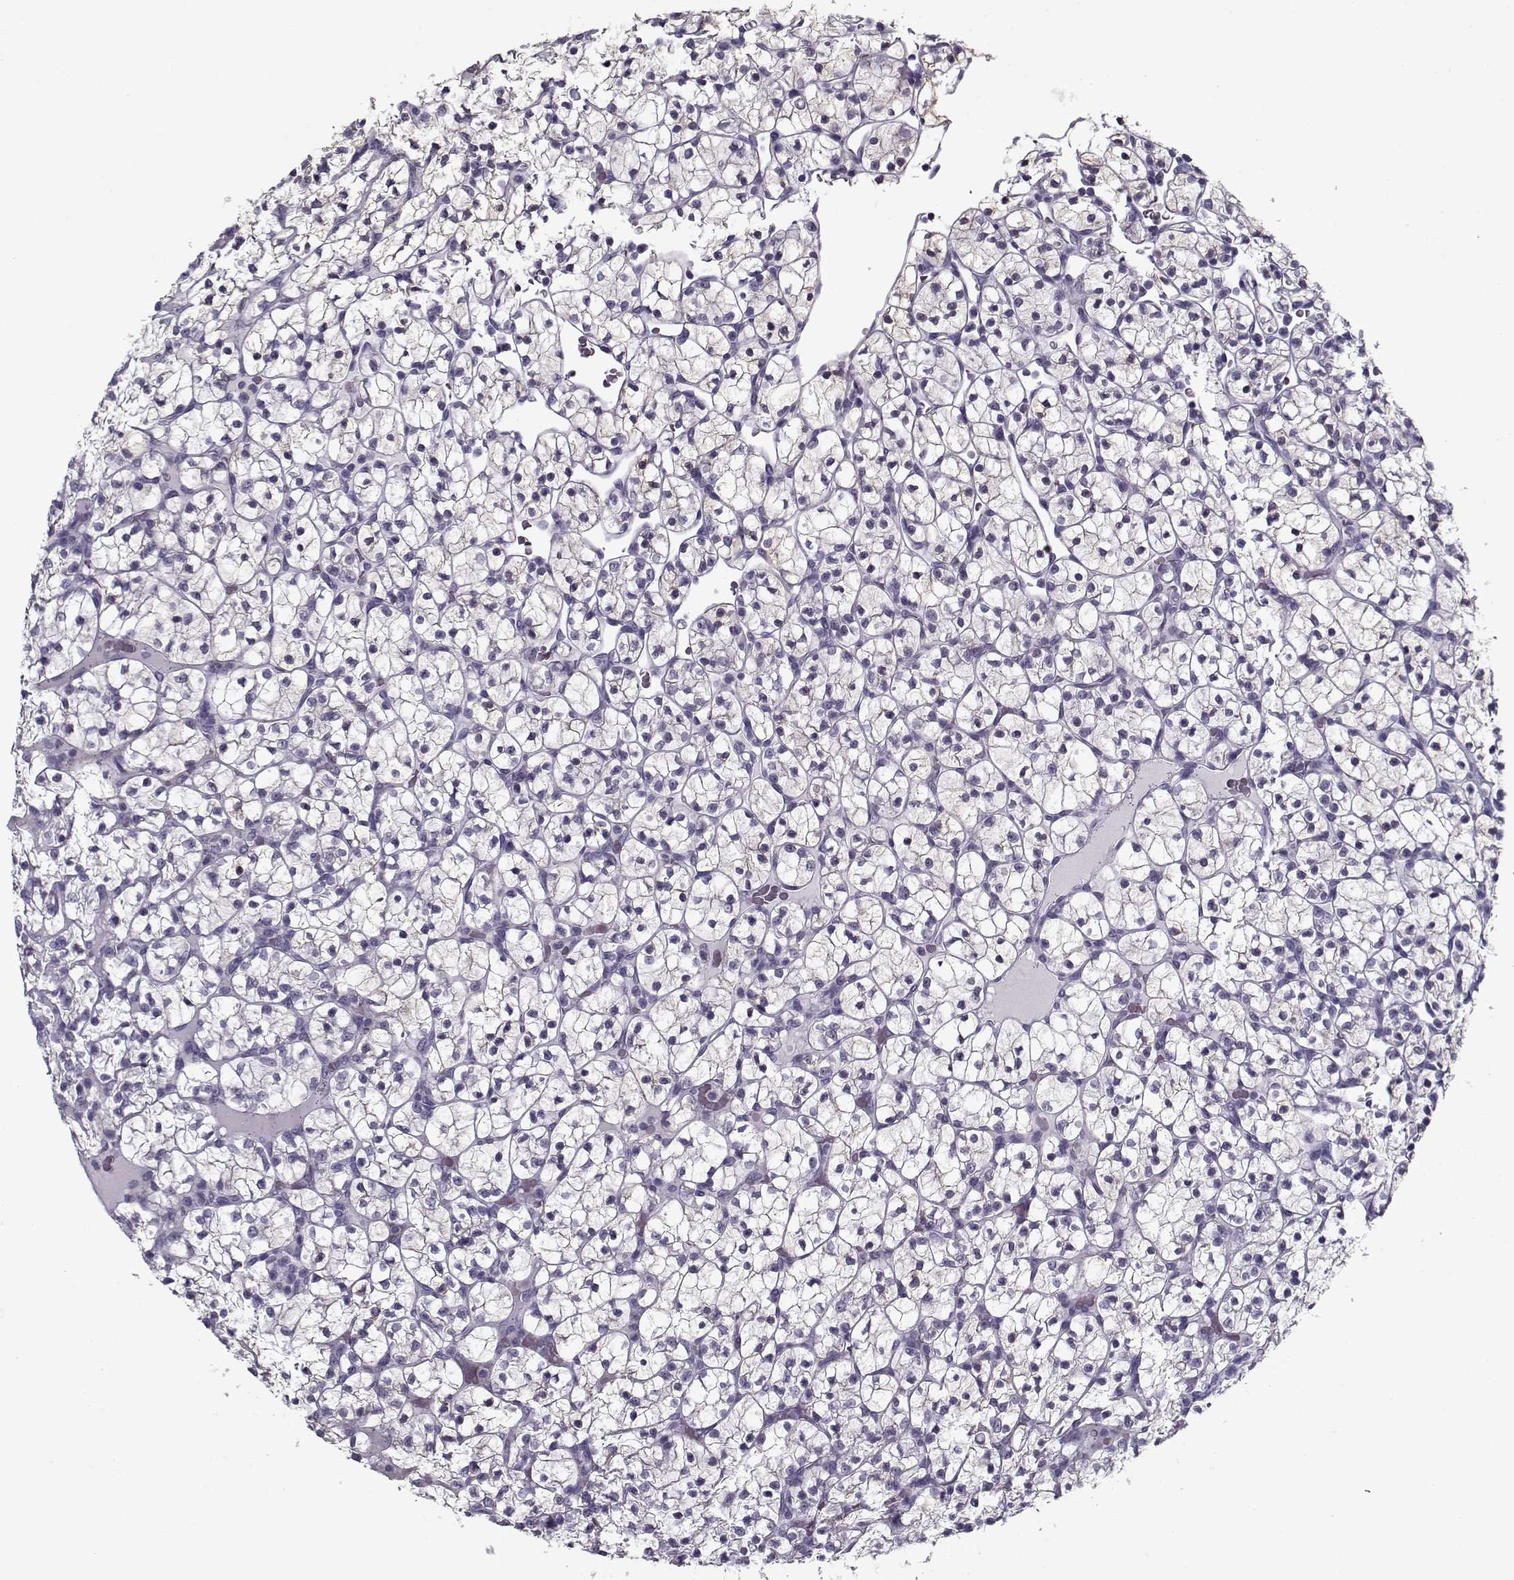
{"staining": {"intensity": "negative", "quantity": "none", "location": "none"}, "tissue": "renal cancer", "cell_type": "Tumor cells", "image_type": "cancer", "snomed": [{"axis": "morphology", "description": "Adenocarcinoma, NOS"}, {"axis": "topography", "description": "Kidney"}], "caption": "Renal adenocarcinoma stained for a protein using immunohistochemistry (IHC) reveals no expression tumor cells.", "gene": "RNF32", "patient": {"sex": "female", "age": 89}}